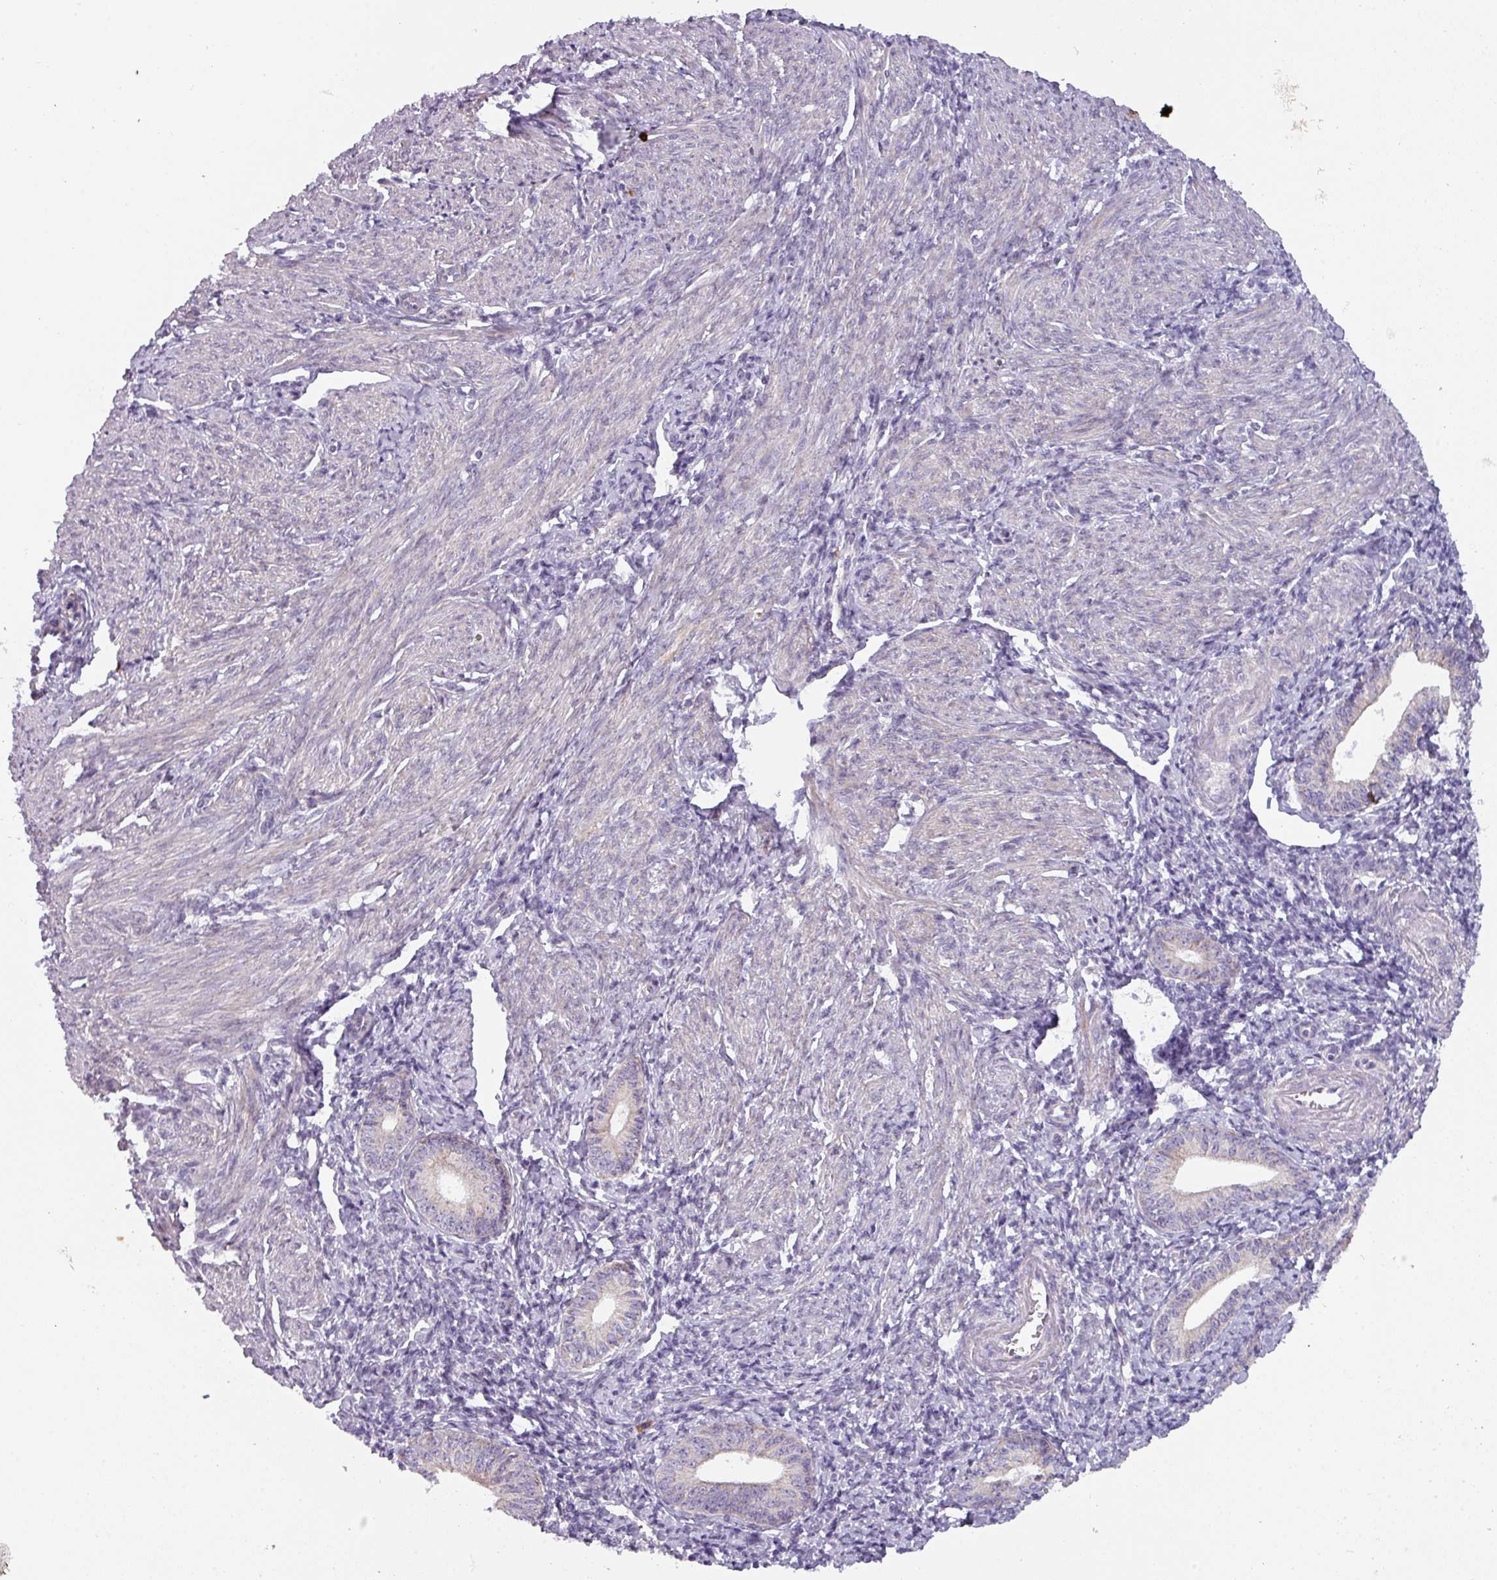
{"staining": {"intensity": "weak", "quantity": "25%-75%", "location": "cytoplasmic/membranous"}, "tissue": "cervical cancer", "cell_type": "Tumor cells", "image_type": "cancer", "snomed": [{"axis": "morphology", "description": "Squamous cell carcinoma, NOS"}, {"axis": "topography", "description": "Cervix"}], "caption": "IHC photomicrograph of neoplastic tissue: human cervical cancer (squamous cell carcinoma) stained using immunohistochemistry (IHC) reveals low levels of weak protein expression localized specifically in the cytoplasmic/membranous of tumor cells, appearing as a cytoplasmic/membranous brown color.", "gene": "C2orf68", "patient": {"sex": "female", "age": 59}}